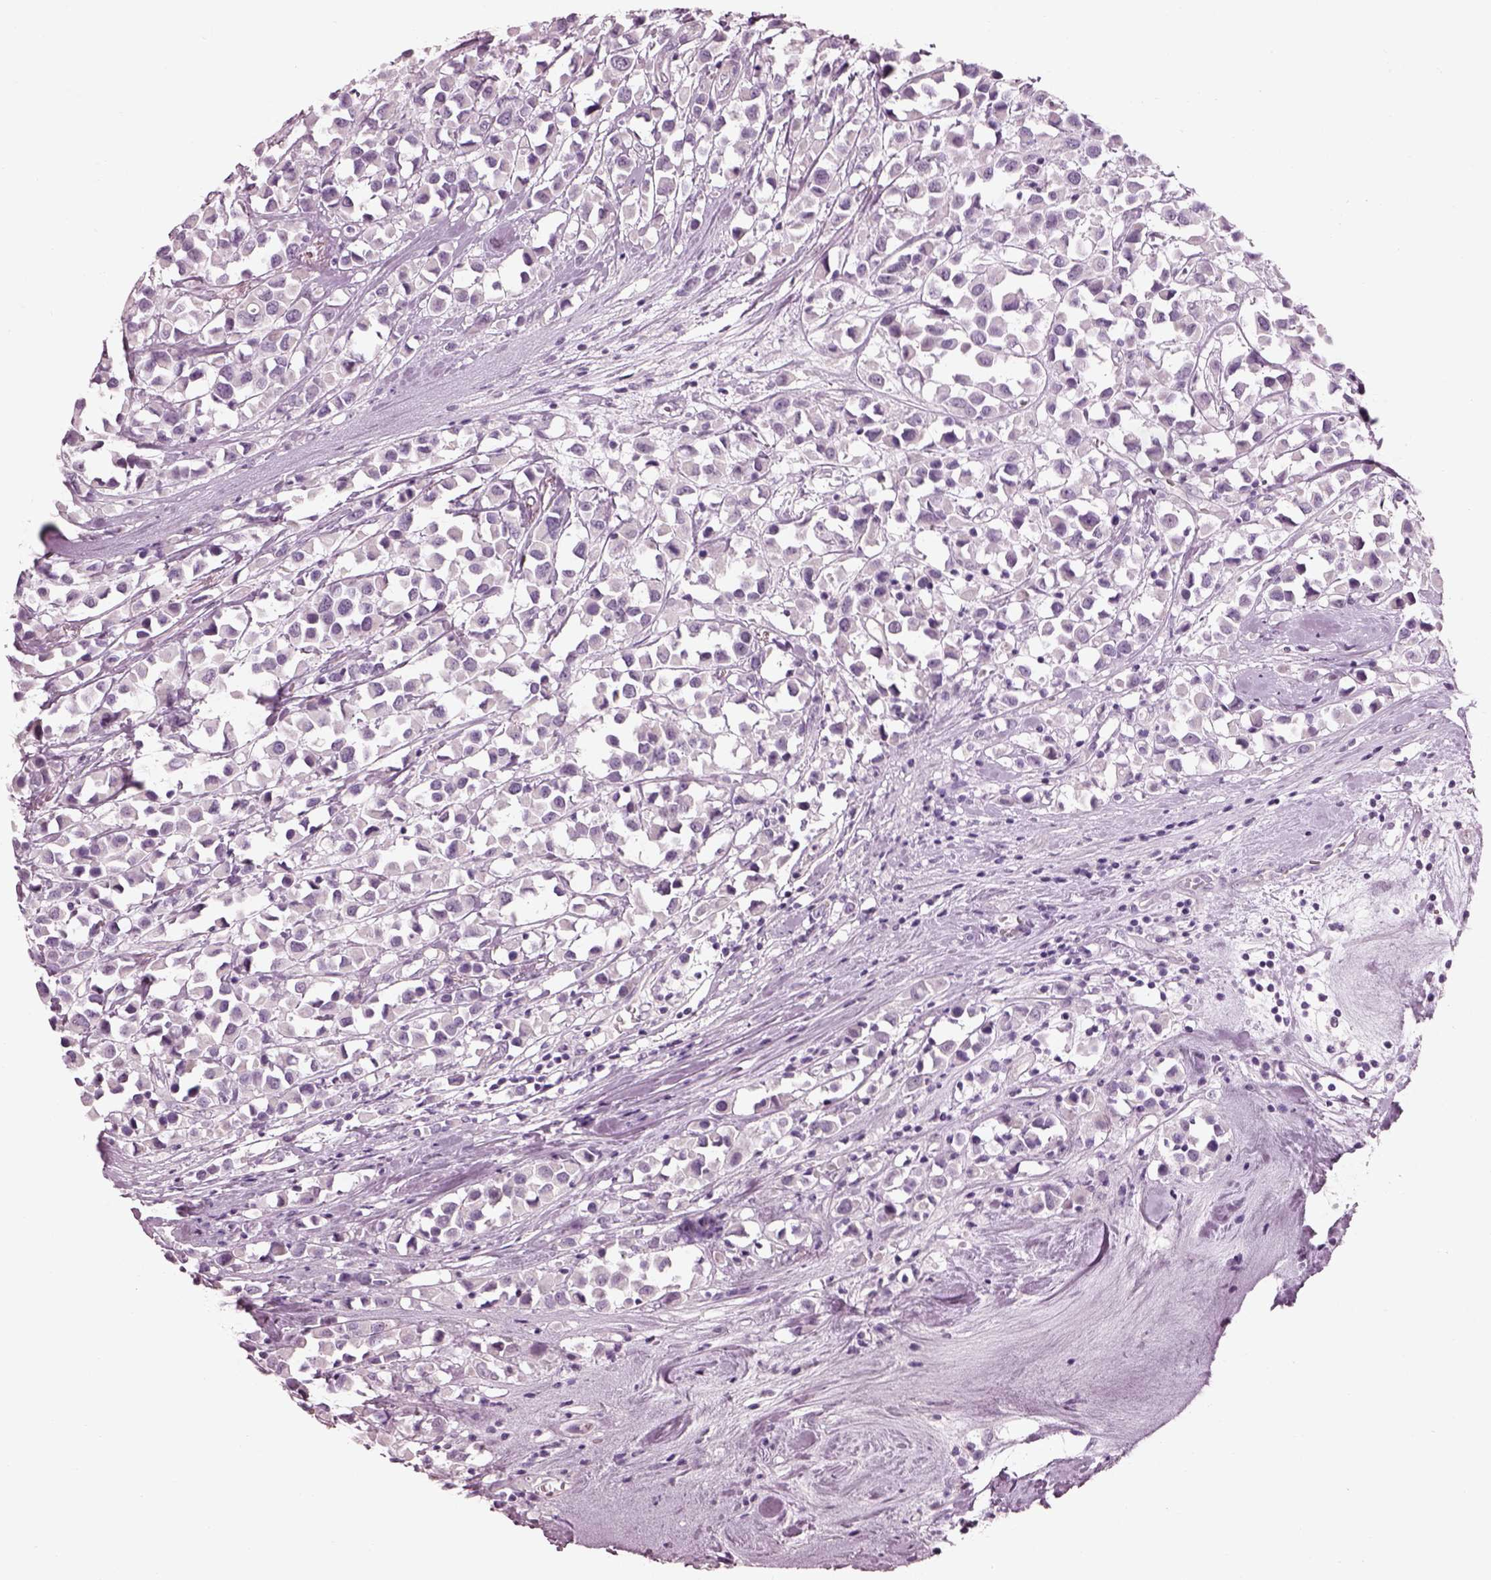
{"staining": {"intensity": "negative", "quantity": "none", "location": "none"}, "tissue": "breast cancer", "cell_type": "Tumor cells", "image_type": "cancer", "snomed": [{"axis": "morphology", "description": "Duct carcinoma"}, {"axis": "topography", "description": "Breast"}], "caption": "Immunohistochemistry (IHC) of human breast cancer shows no positivity in tumor cells.", "gene": "CACNG4", "patient": {"sex": "female", "age": 61}}